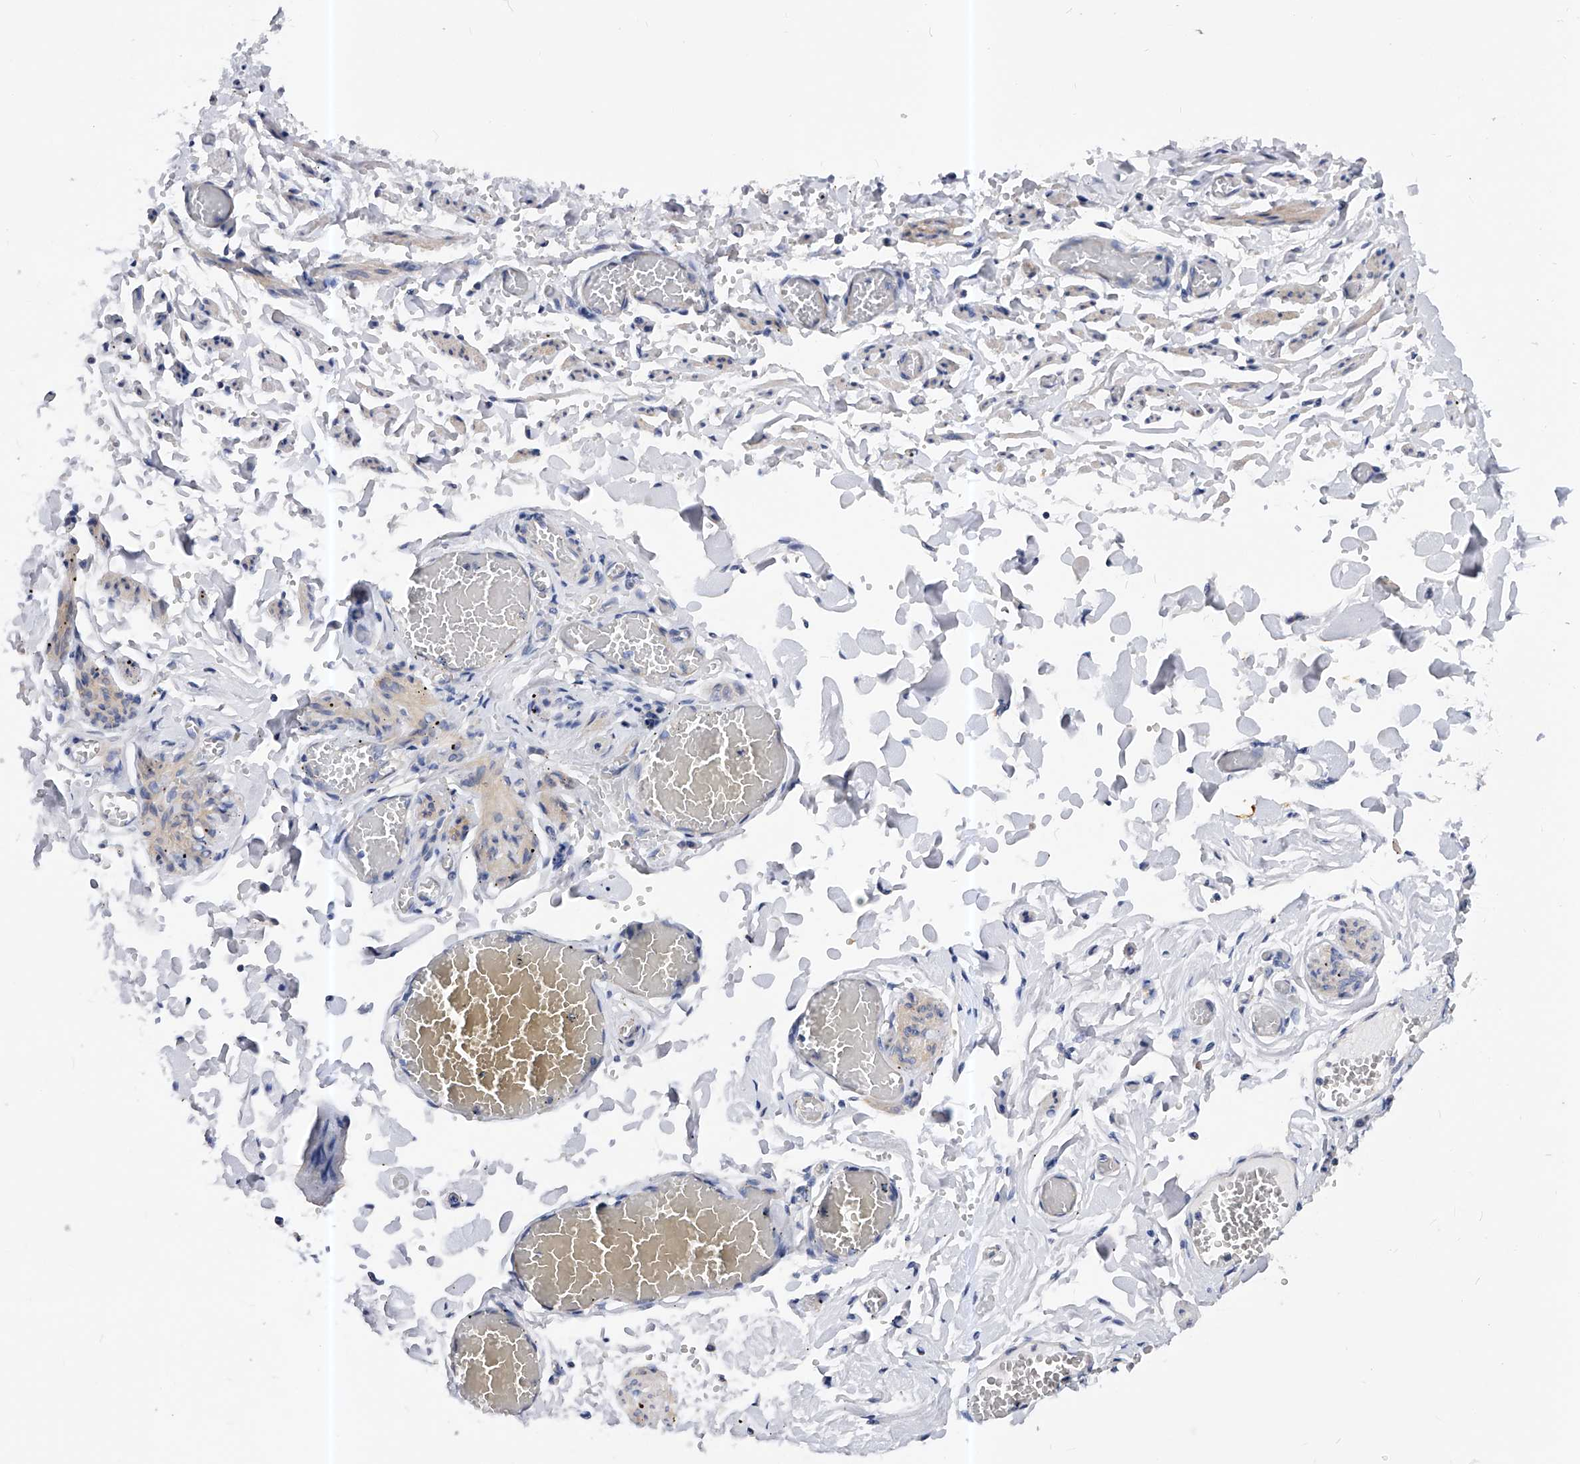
{"staining": {"intensity": "moderate", "quantity": "<25%", "location": "cytoplasmic/membranous"}, "tissue": "adipose tissue", "cell_type": "Adipocytes", "image_type": "normal", "snomed": [{"axis": "morphology", "description": "Normal tissue, NOS"}, {"axis": "topography", "description": "Vascular tissue"}, {"axis": "topography", "description": "Fallopian tube"}, {"axis": "topography", "description": "Ovary"}], "caption": "Adipocytes display low levels of moderate cytoplasmic/membranous expression in about <25% of cells in unremarkable human adipose tissue.", "gene": "PPP5C", "patient": {"sex": "female", "age": 67}}